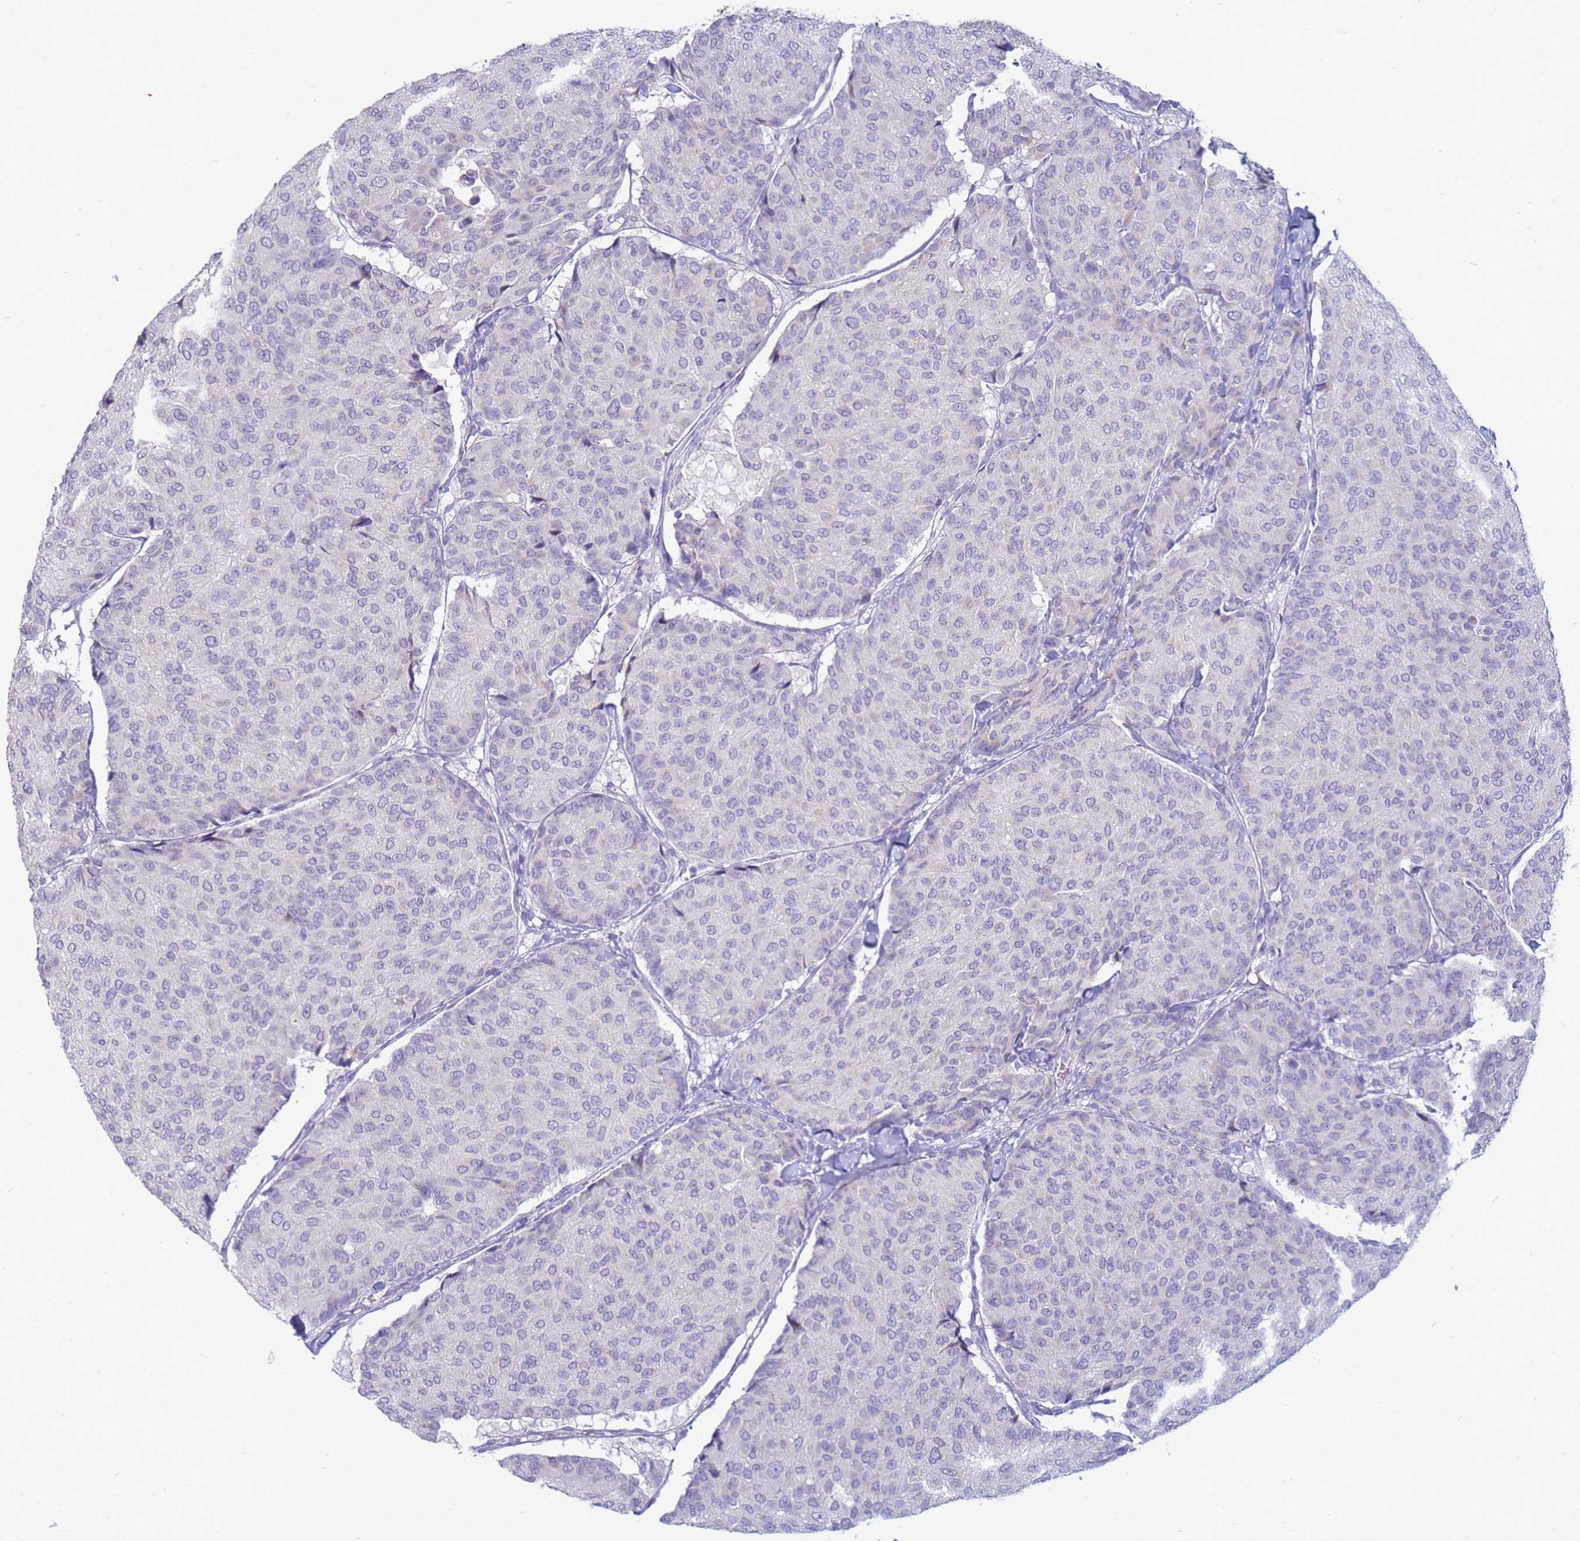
{"staining": {"intensity": "negative", "quantity": "none", "location": "none"}, "tissue": "breast cancer", "cell_type": "Tumor cells", "image_type": "cancer", "snomed": [{"axis": "morphology", "description": "Duct carcinoma"}, {"axis": "topography", "description": "Breast"}], "caption": "An immunohistochemistry histopathology image of breast cancer is shown. There is no staining in tumor cells of breast cancer.", "gene": "B3GNT8", "patient": {"sex": "female", "age": 75}}